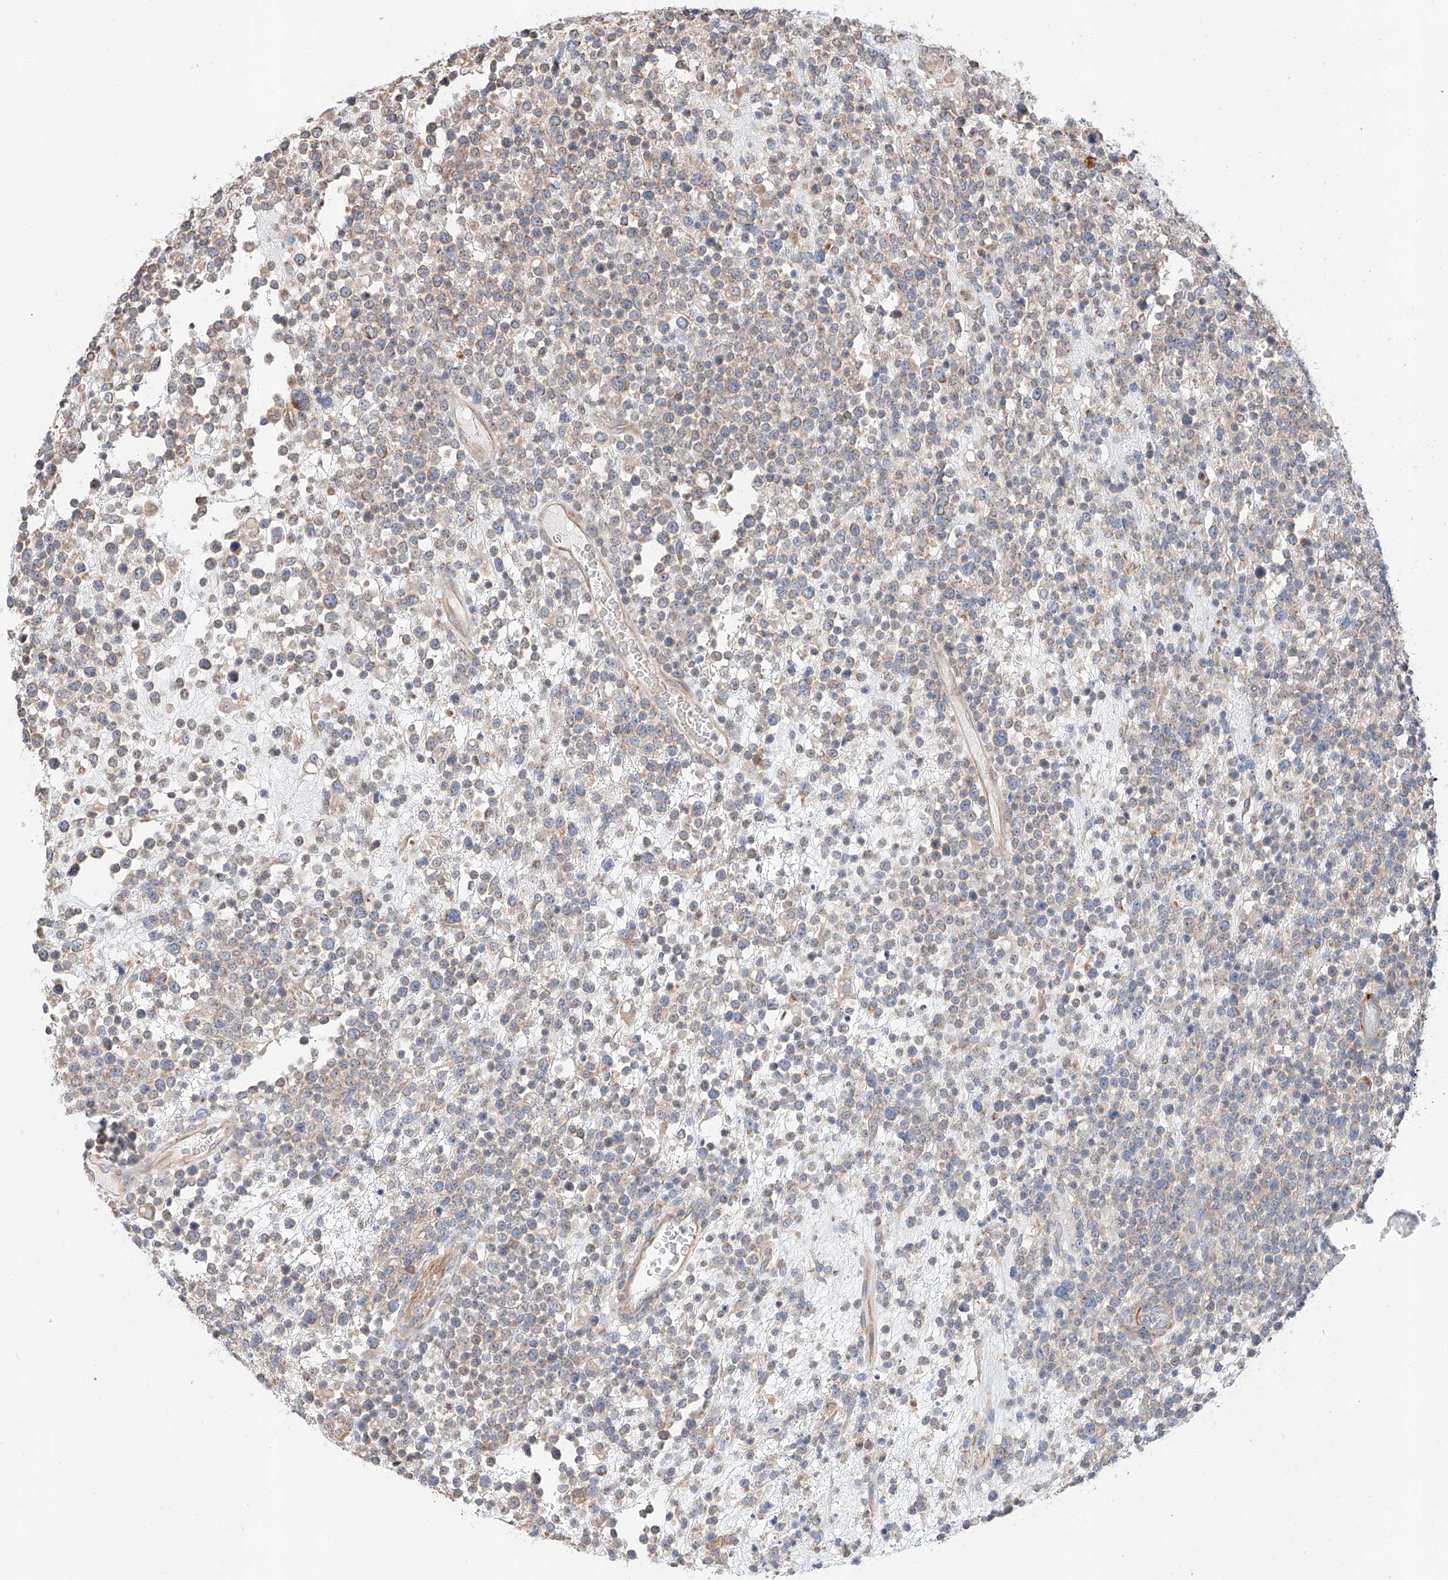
{"staining": {"intensity": "weak", "quantity": "<25%", "location": "cytoplasmic/membranous"}, "tissue": "lymphoma", "cell_type": "Tumor cells", "image_type": "cancer", "snomed": [{"axis": "morphology", "description": "Malignant lymphoma, non-Hodgkin's type, High grade"}, {"axis": "topography", "description": "Colon"}], "caption": "DAB immunohistochemical staining of human high-grade malignant lymphoma, non-Hodgkin's type shows no significant positivity in tumor cells.", "gene": "GLMN", "patient": {"sex": "female", "age": 53}}